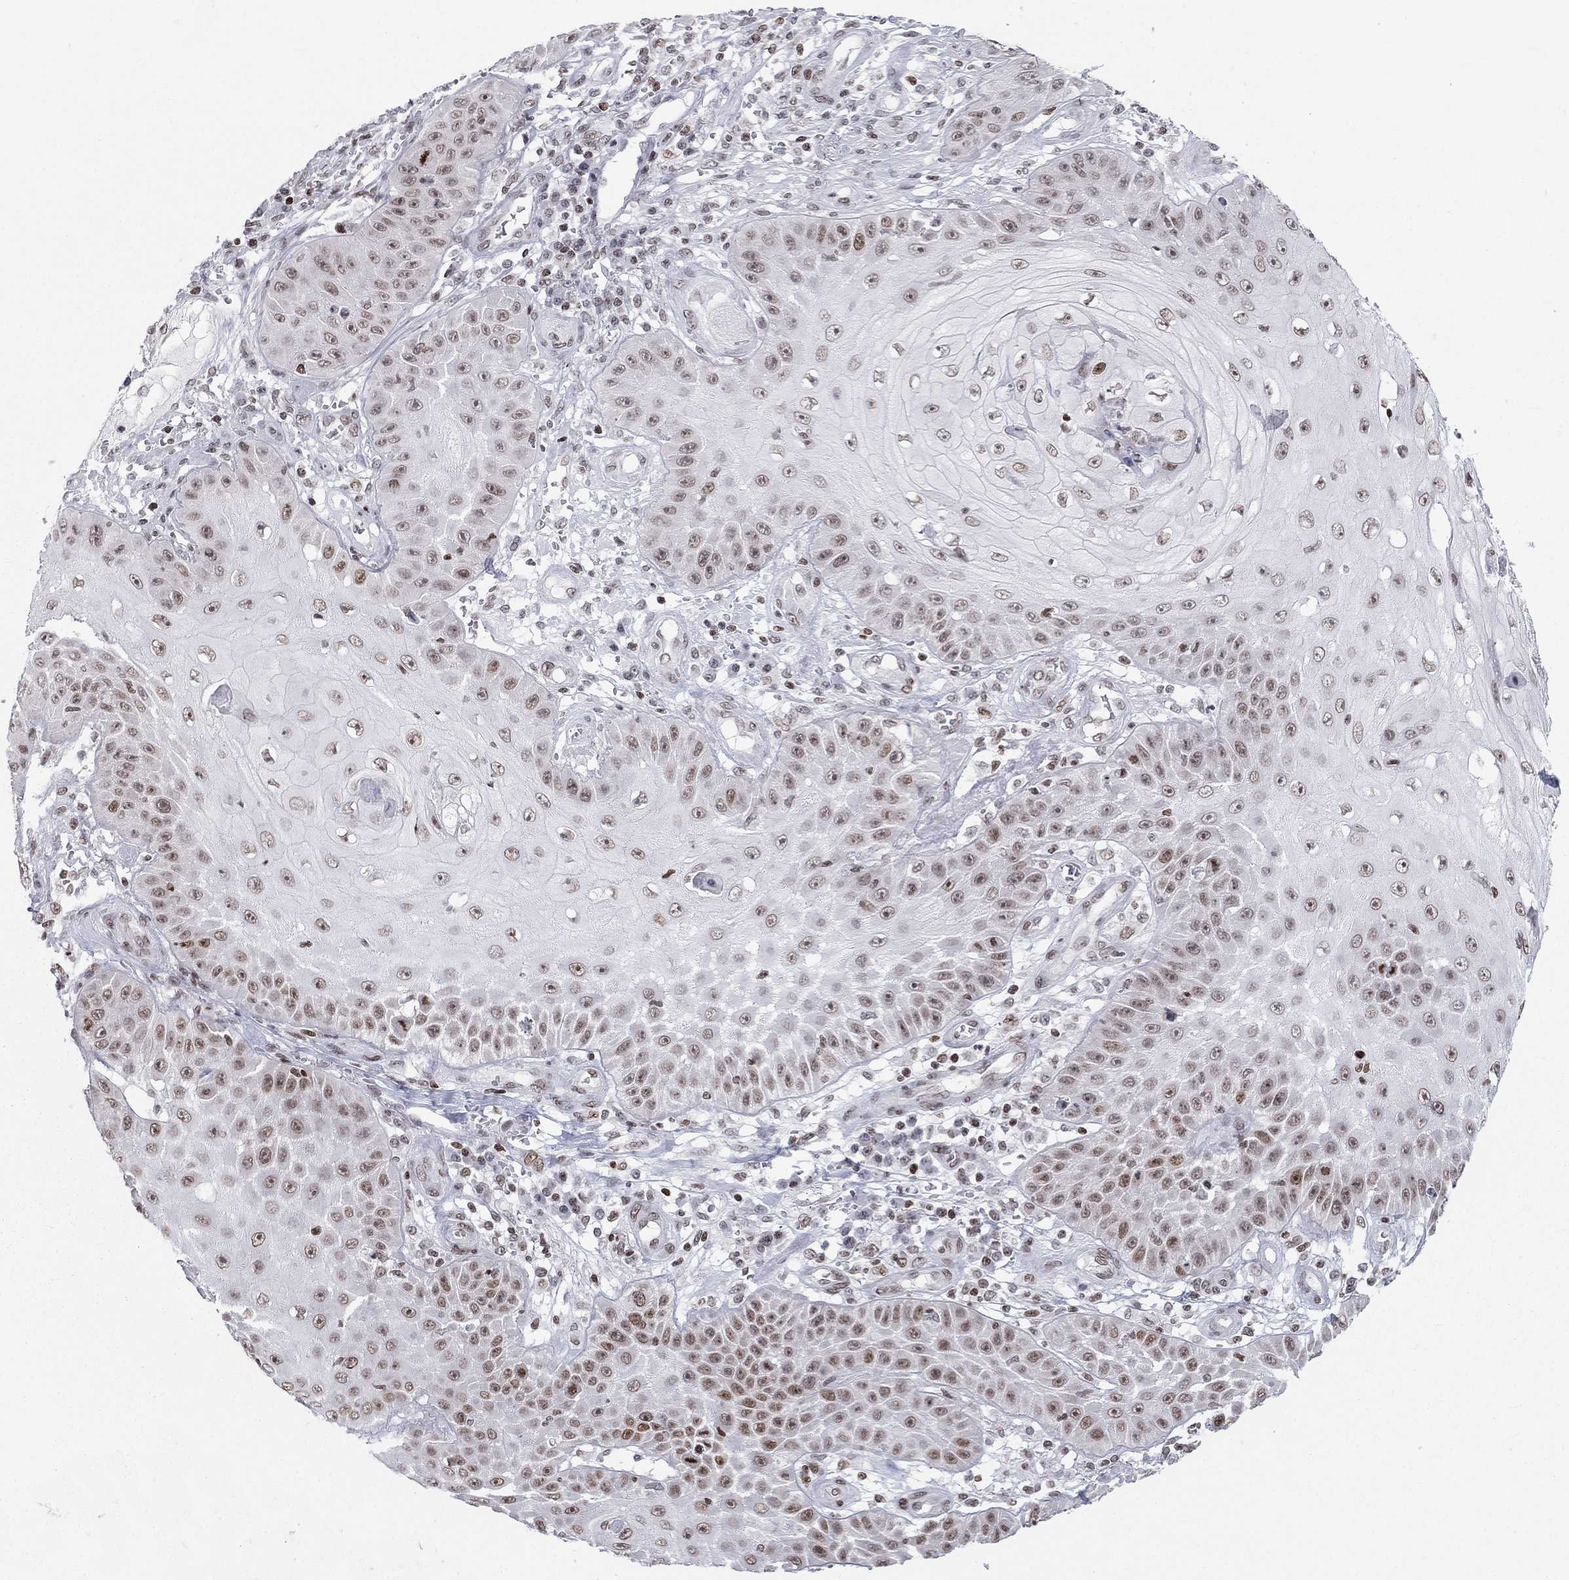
{"staining": {"intensity": "weak", "quantity": ">75%", "location": "nuclear"}, "tissue": "skin cancer", "cell_type": "Tumor cells", "image_type": "cancer", "snomed": [{"axis": "morphology", "description": "Squamous cell carcinoma, NOS"}, {"axis": "topography", "description": "Skin"}], "caption": "Skin cancer (squamous cell carcinoma) stained with DAB IHC reveals low levels of weak nuclear staining in about >75% of tumor cells. (Stains: DAB in brown, nuclei in blue, Microscopy: brightfield microscopy at high magnification).", "gene": "H2AX", "patient": {"sex": "male", "age": 70}}